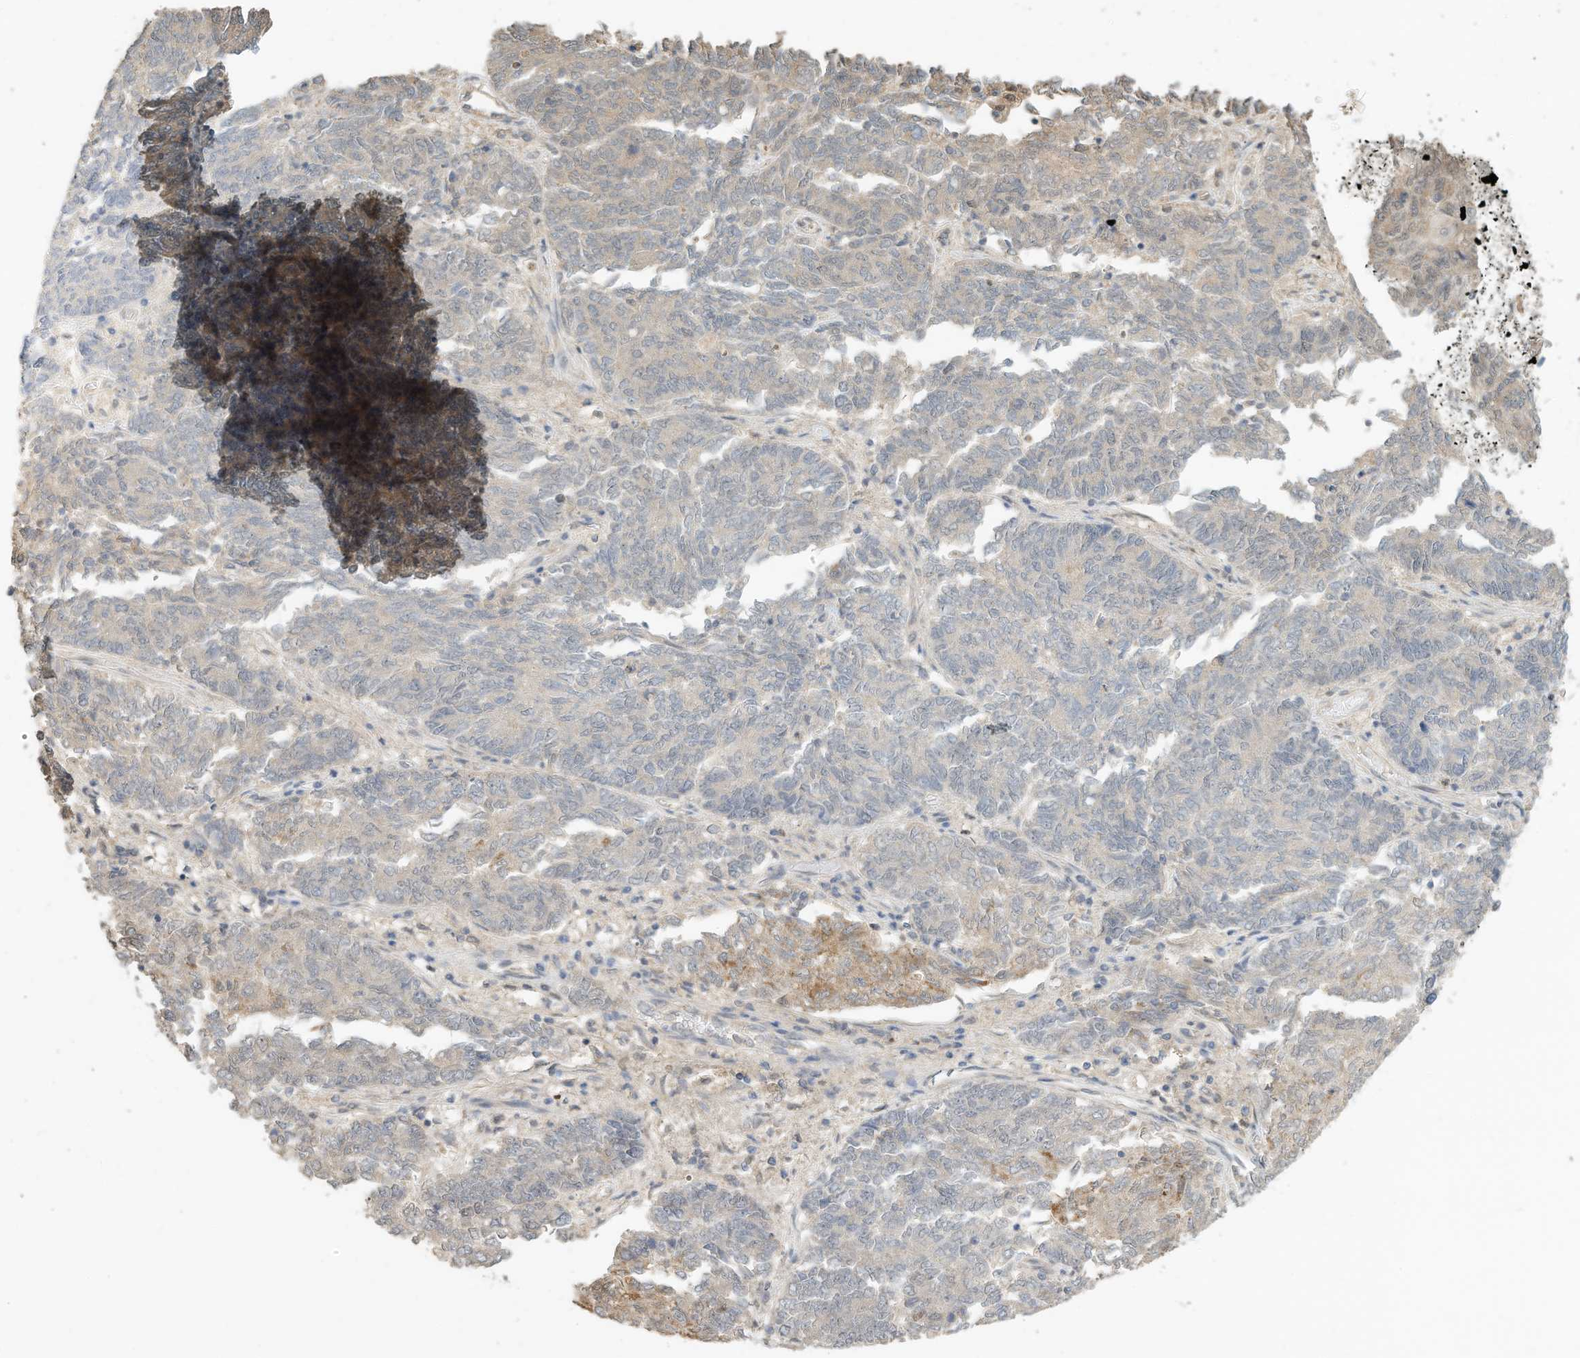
{"staining": {"intensity": "weak", "quantity": "<25%", "location": "cytoplasmic/membranous"}, "tissue": "endometrial cancer", "cell_type": "Tumor cells", "image_type": "cancer", "snomed": [{"axis": "morphology", "description": "Adenocarcinoma, NOS"}, {"axis": "topography", "description": "Endometrium"}], "caption": "The image exhibits no staining of tumor cells in endometrial cancer (adenocarcinoma).", "gene": "OFD1", "patient": {"sex": "female", "age": 80}}